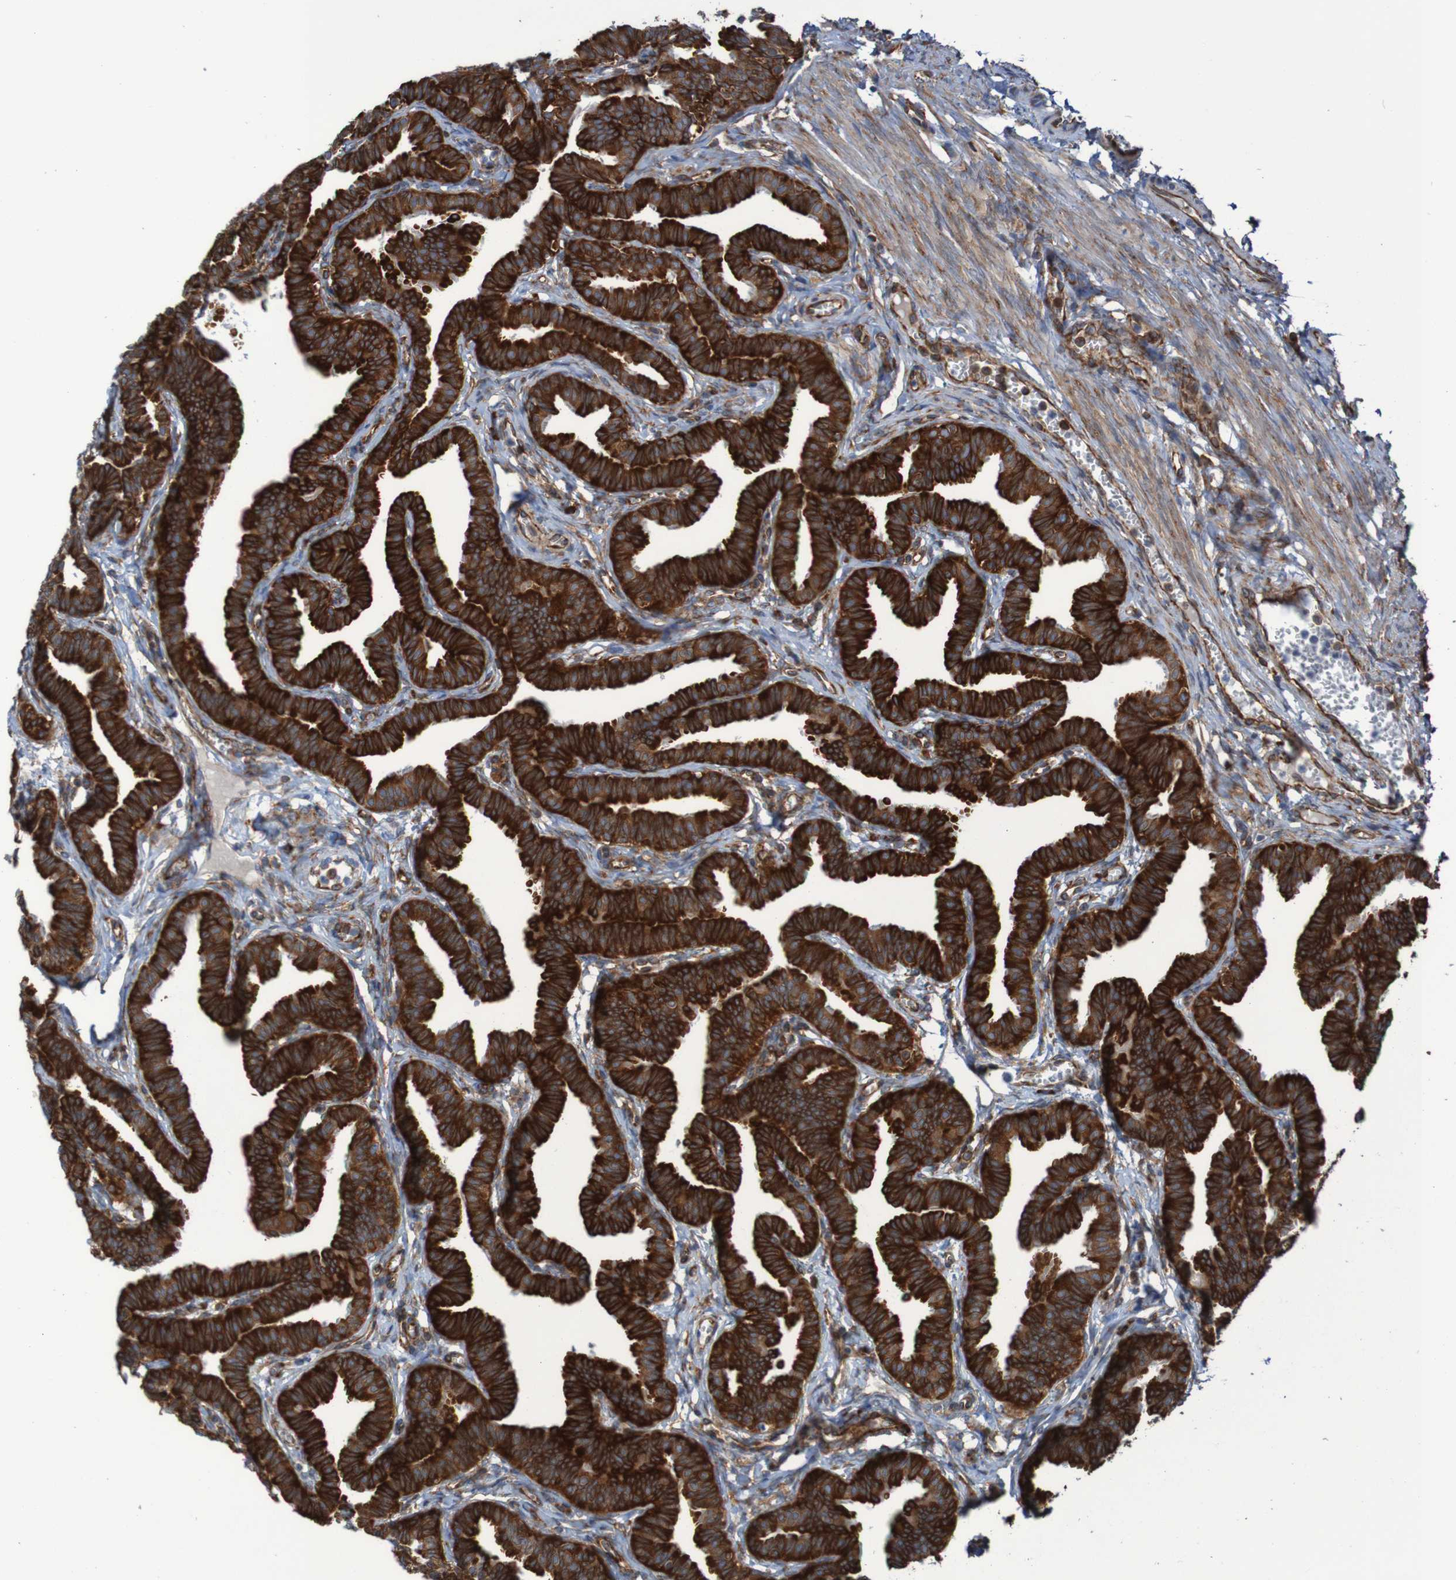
{"staining": {"intensity": "strong", "quantity": ">75%", "location": "cytoplasmic/membranous"}, "tissue": "fallopian tube", "cell_type": "Glandular cells", "image_type": "normal", "snomed": [{"axis": "morphology", "description": "Normal tissue, NOS"}, {"axis": "topography", "description": "Fallopian tube"}, {"axis": "topography", "description": "Ovary"}], "caption": "A high amount of strong cytoplasmic/membranous expression is seen in about >75% of glandular cells in normal fallopian tube.", "gene": "RPL10", "patient": {"sex": "female", "age": 23}}